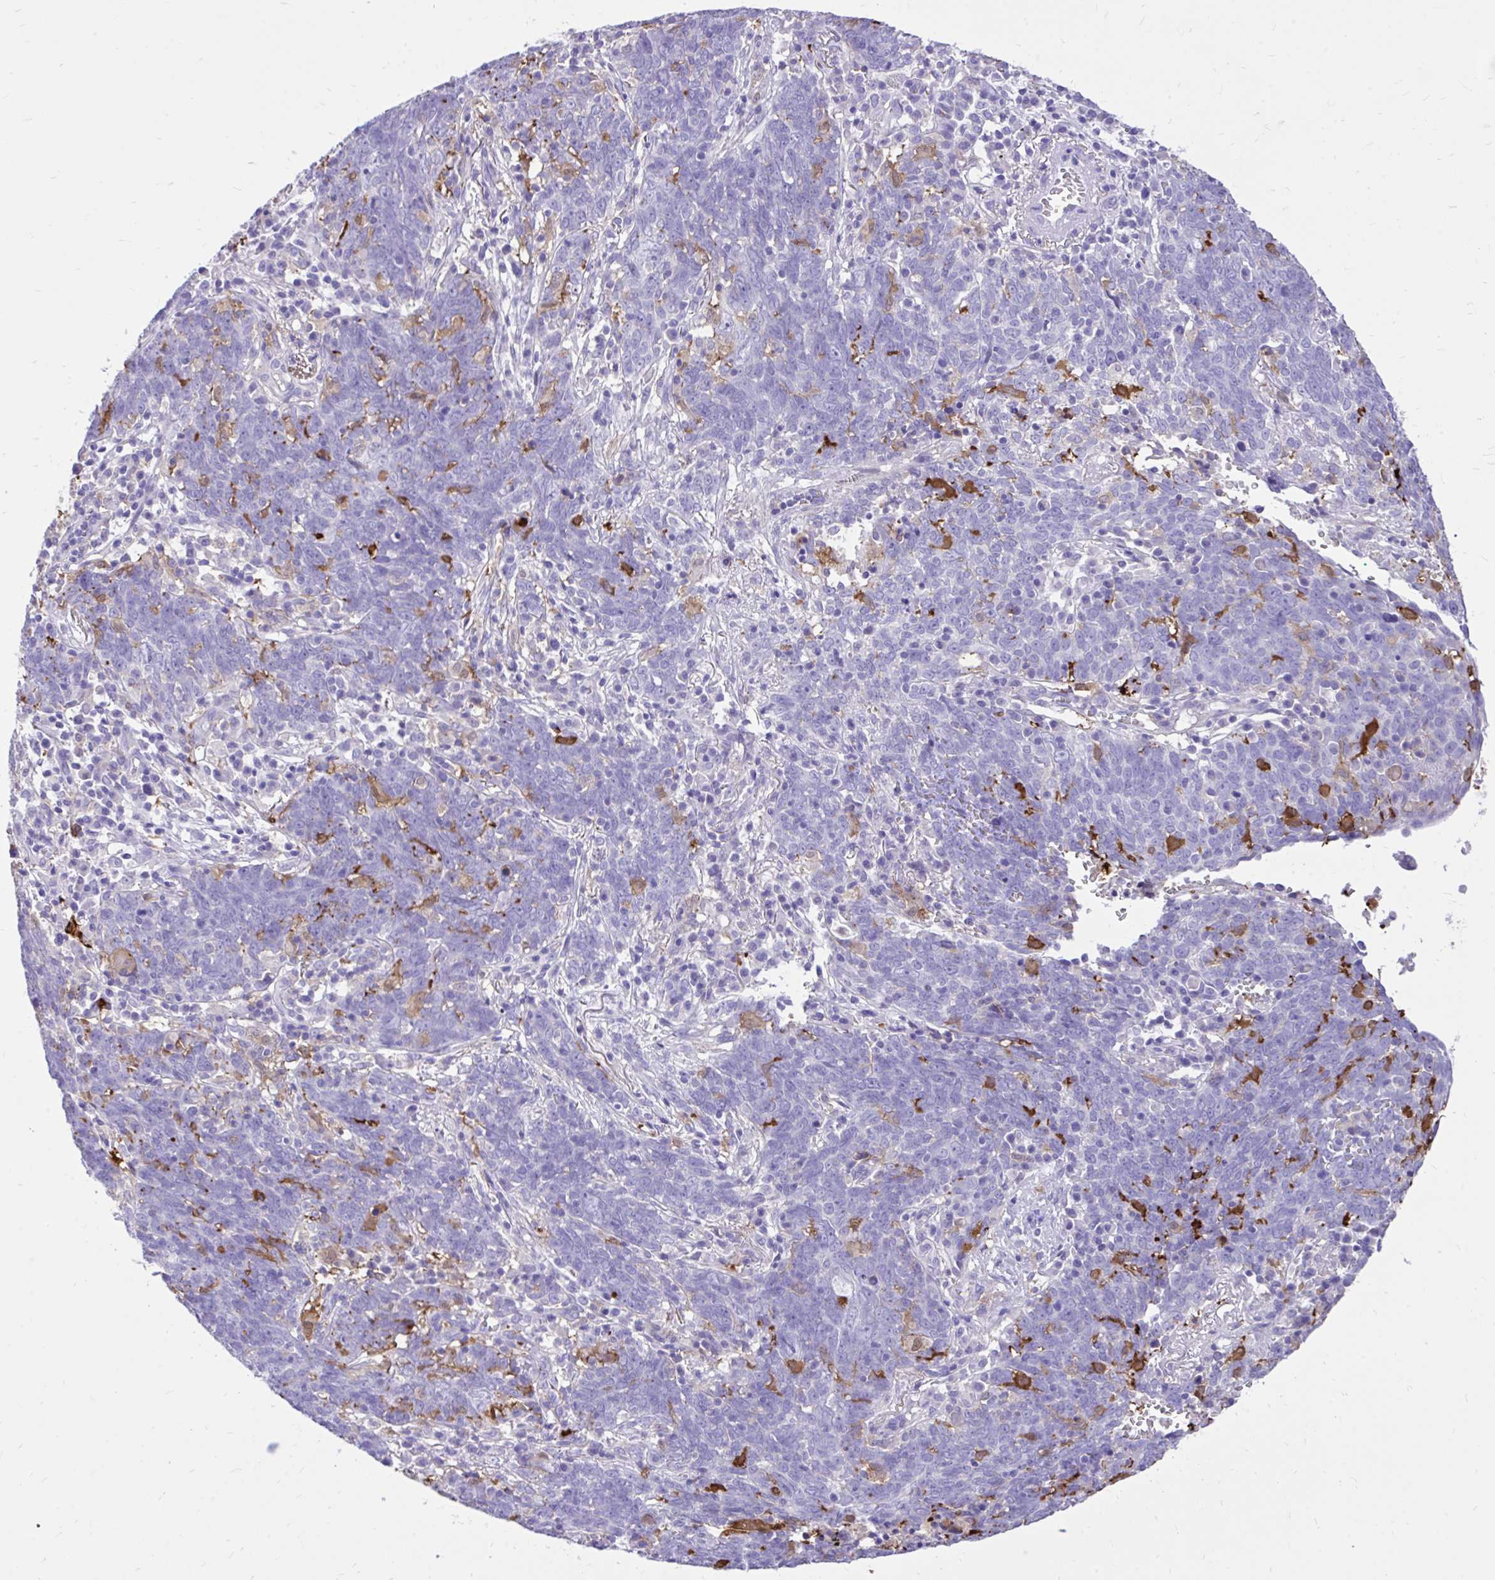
{"staining": {"intensity": "negative", "quantity": "none", "location": "none"}, "tissue": "lung cancer", "cell_type": "Tumor cells", "image_type": "cancer", "snomed": [{"axis": "morphology", "description": "Squamous cell carcinoma, NOS"}, {"axis": "topography", "description": "Lung"}], "caption": "Immunohistochemistry (IHC) micrograph of neoplastic tissue: human lung squamous cell carcinoma stained with DAB demonstrates no significant protein positivity in tumor cells. Brightfield microscopy of immunohistochemistry stained with DAB (3,3'-diaminobenzidine) (brown) and hematoxylin (blue), captured at high magnification.", "gene": "TLR7", "patient": {"sex": "female", "age": 72}}